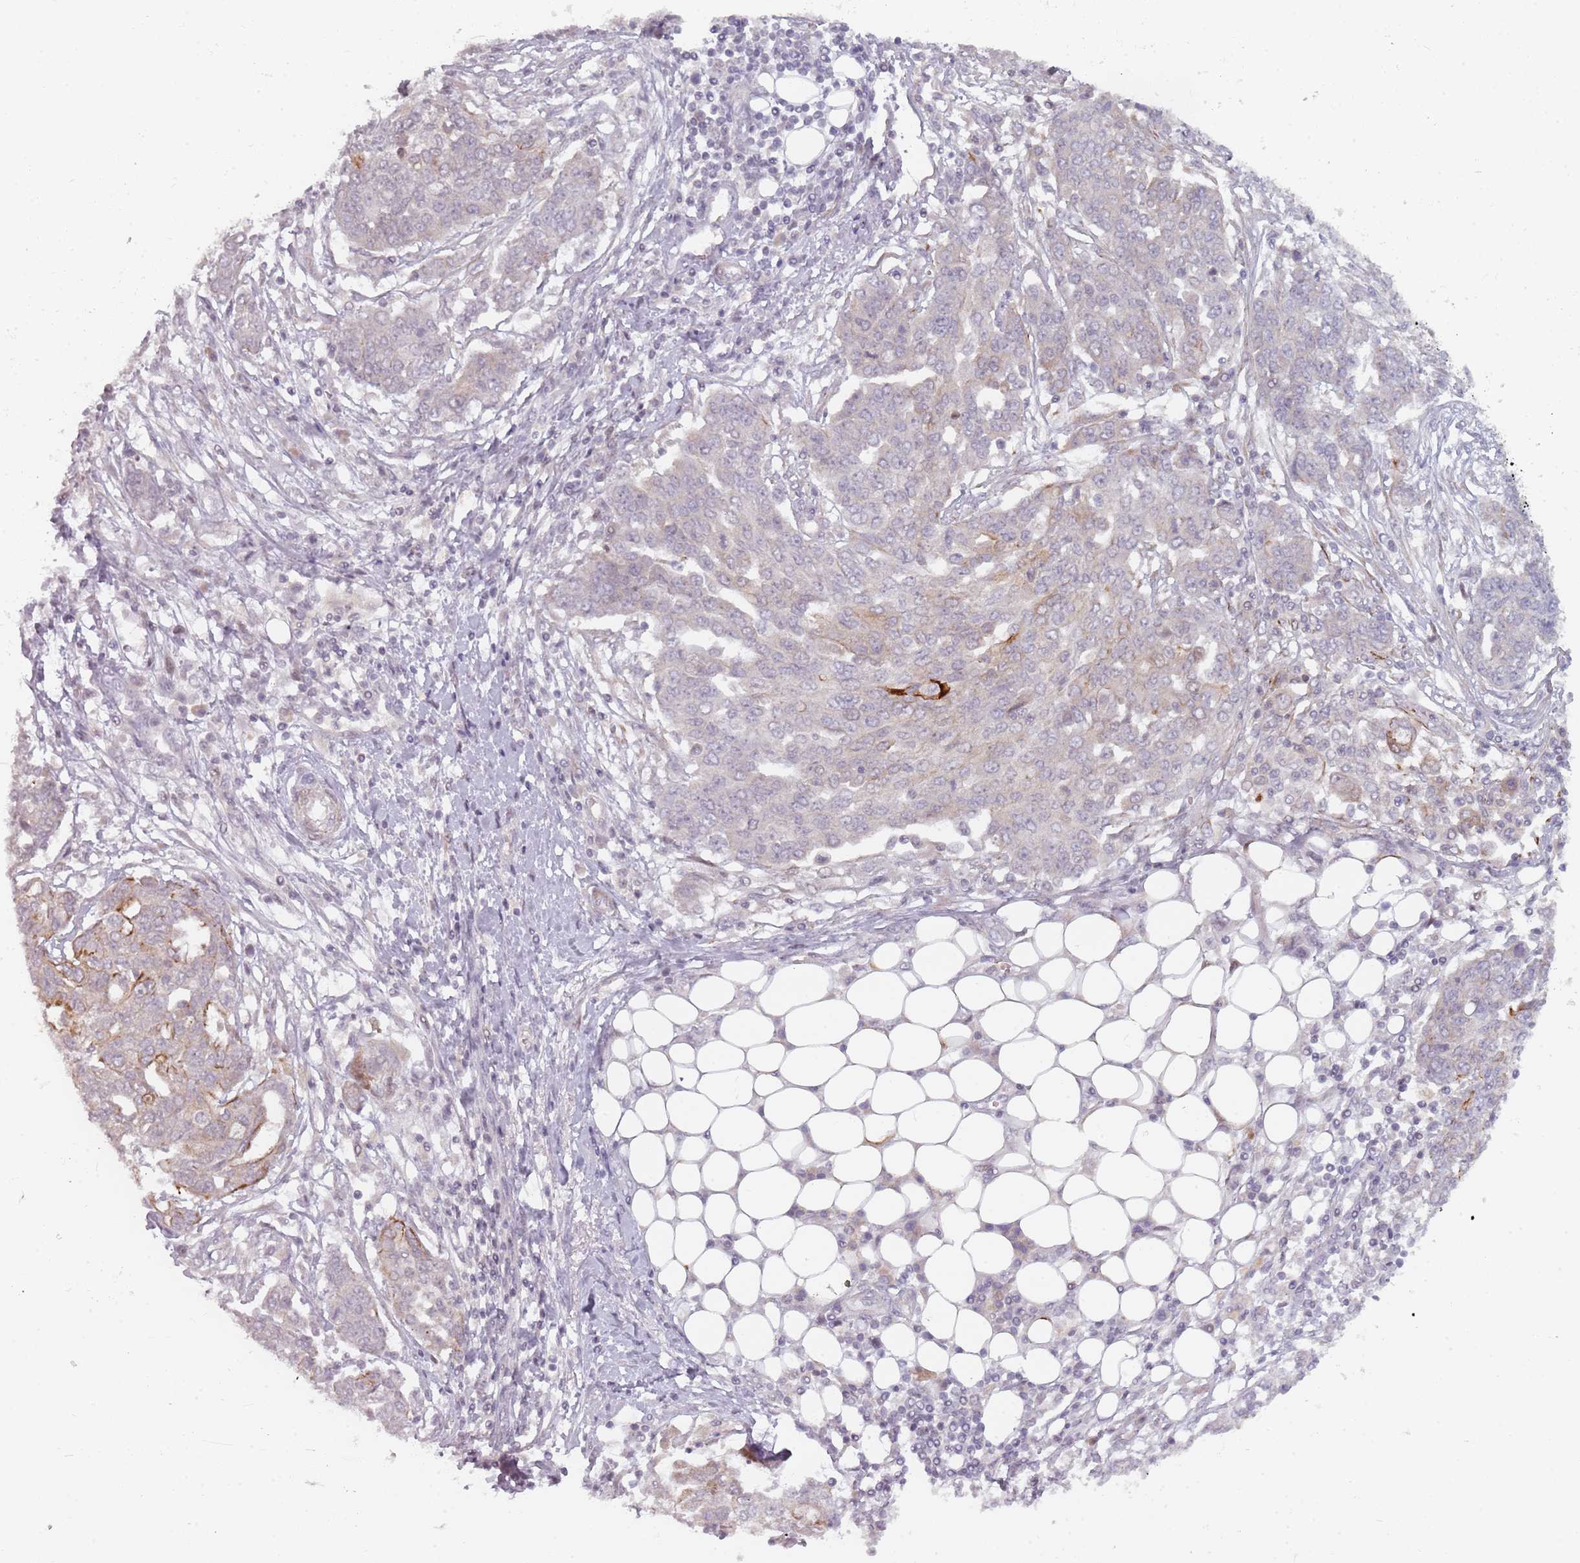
{"staining": {"intensity": "moderate", "quantity": "<25%", "location": "cytoplasmic/membranous"}, "tissue": "ovarian cancer", "cell_type": "Tumor cells", "image_type": "cancer", "snomed": [{"axis": "morphology", "description": "Cystadenocarcinoma, serous, NOS"}, {"axis": "topography", "description": "Soft tissue"}, {"axis": "topography", "description": "Ovary"}], "caption": "Immunohistochemical staining of ovarian cancer displays low levels of moderate cytoplasmic/membranous protein positivity in about <25% of tumor cells. (Stains: DAB (3,3'-diaminobenzidine) in brown, nuclei in blue, Microscopy: brightfield microscopy at high magnification).", "gene": "RPS6KA2", "patient": {"sex": "female", "age": 57}}